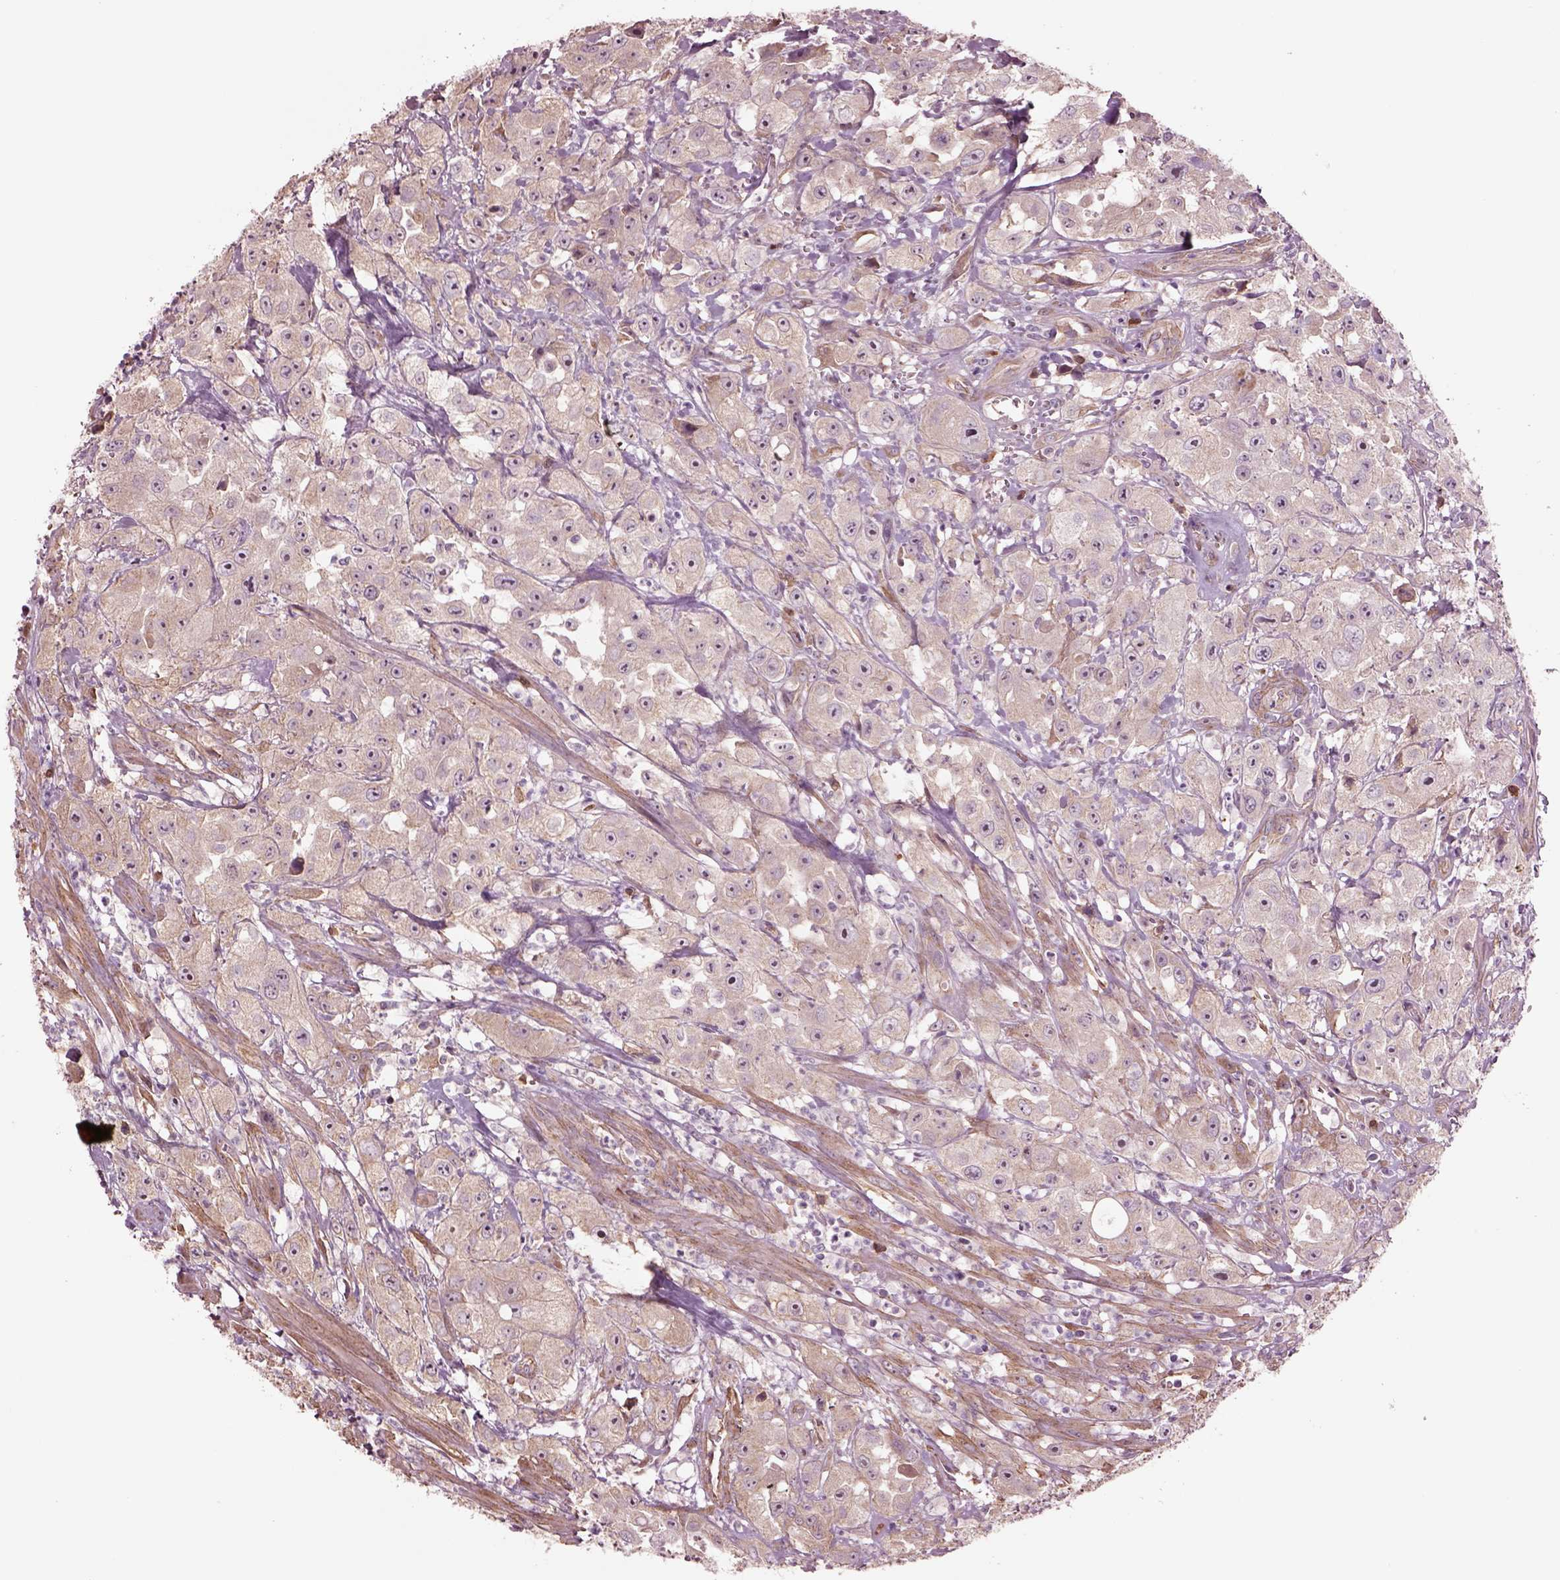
{"staining": {"intensity": "weak", "quantity": "<25%", "location": "cytoplasmic/membranous"}, "tissue": "urothelial cancer", "cell_type": "Tumor cells", "image_type": "cancer", "snomed": [{"axis": "morphology", "description": "Urothelial carcinoma, High grade"}, {"axis": "topography", "description": "Urinary bladder"}], "caption": "DAB immunohistochemical staining of human high-grade urothelial carcinoma reveals no significant positivity in tumor cells. (DAB immunohistochemistry visualized using brightfield microscopy, high magnification).", "gene": "HTR1B", "patient": {"sex": "male", "age": 79}}